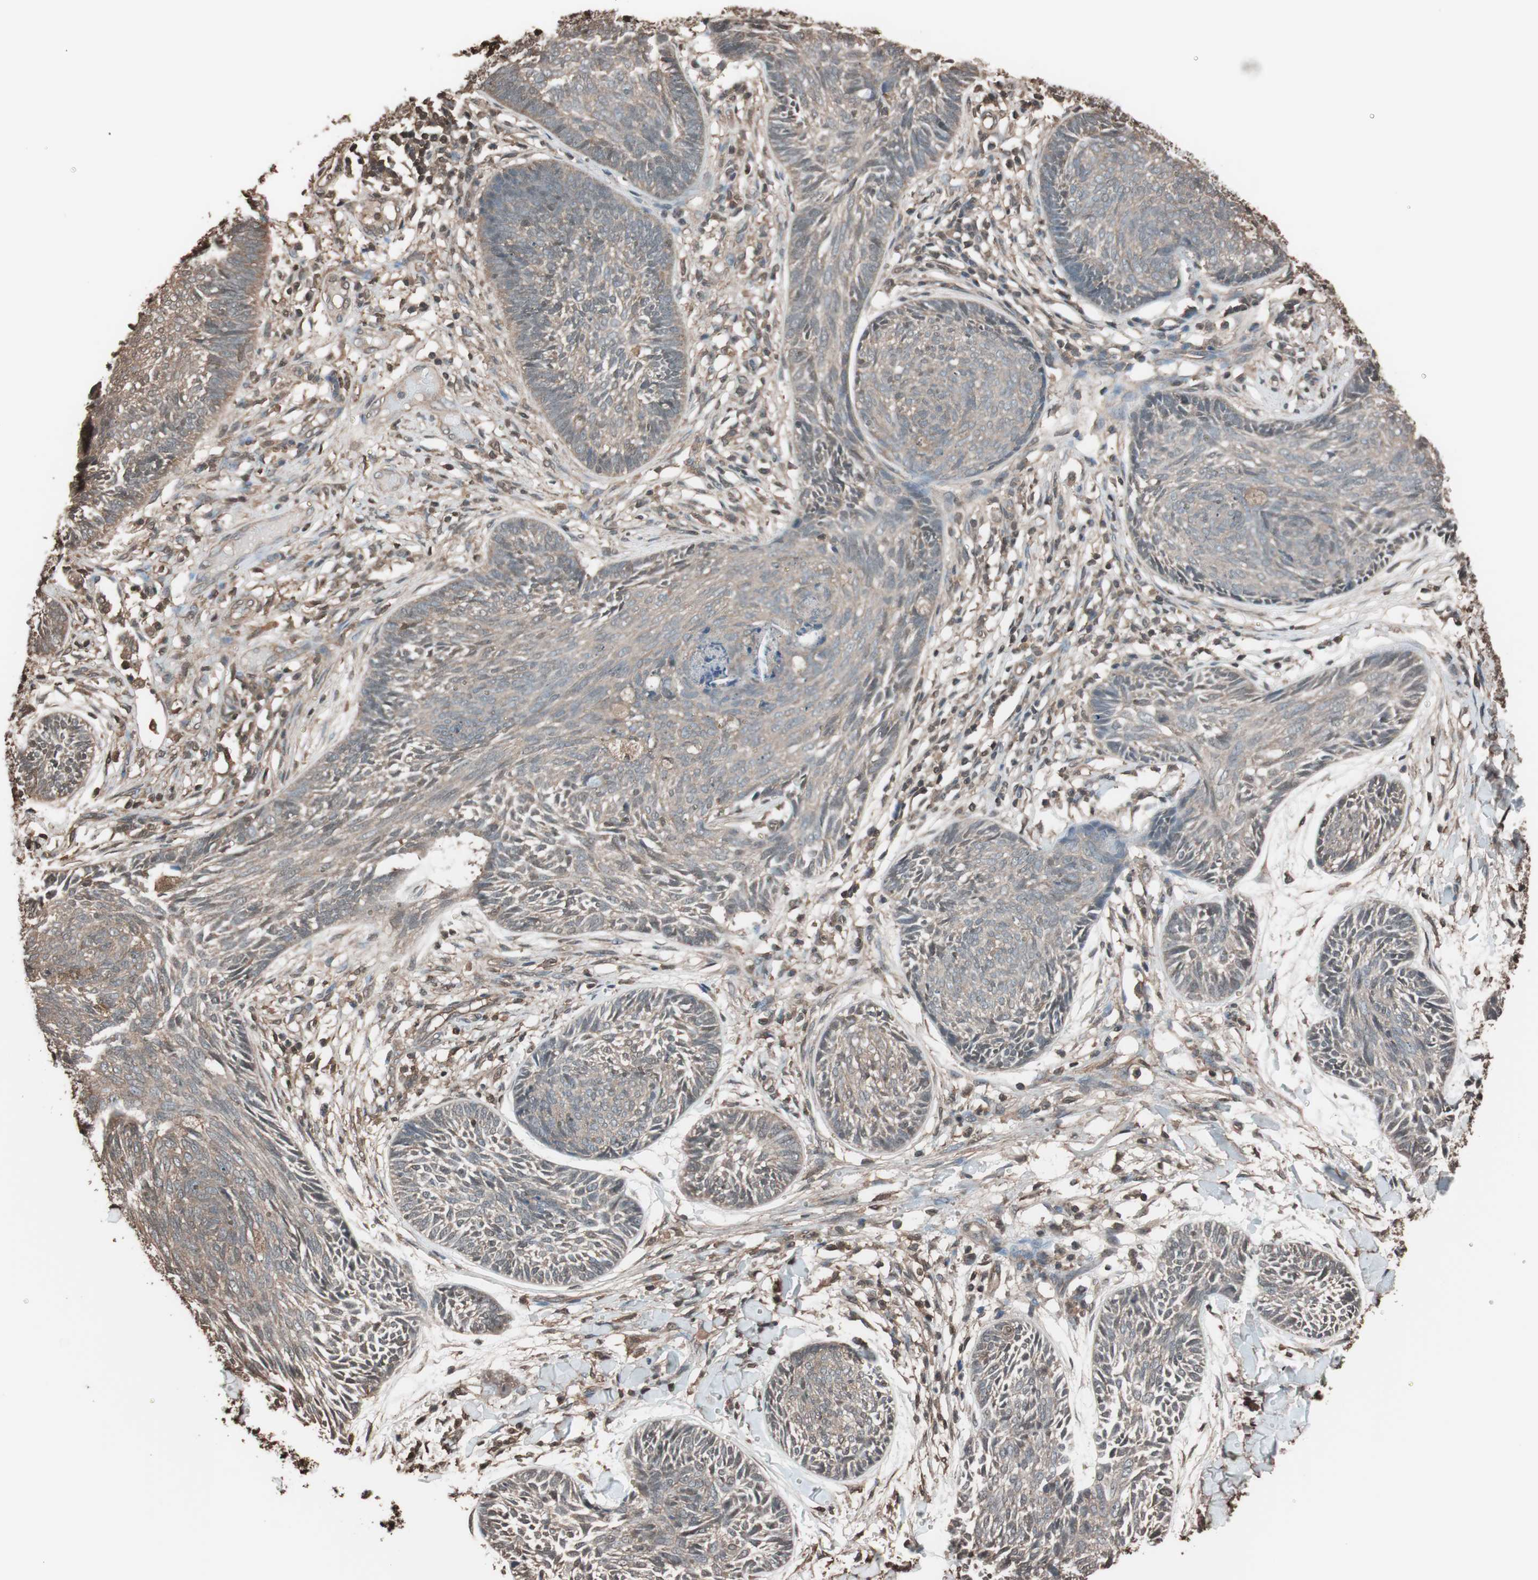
{"staining": {"intensity": "weak", "quantity": ">75%", "location": "cytoplasmic/membranous"}, "tissue": "skin cancer", "cell_type": "Tumor cells", "image_type": "cancer", "snomed": [{"axis": "morphology", "description": "Papilloma, NOS"}, {"axis": "morphology", "description": "Basal cell carcinoma"}, {"axis": "topography", "description": "Skin"}], "caption": "This is a histology image of immunohistochemistry (IHC) staining of skin cancer, which shows weak staining in the cytoplasmic/membranous of tumor cells.", "gene": "CALM2", "patient": {"sex": "male", "age": 87}}